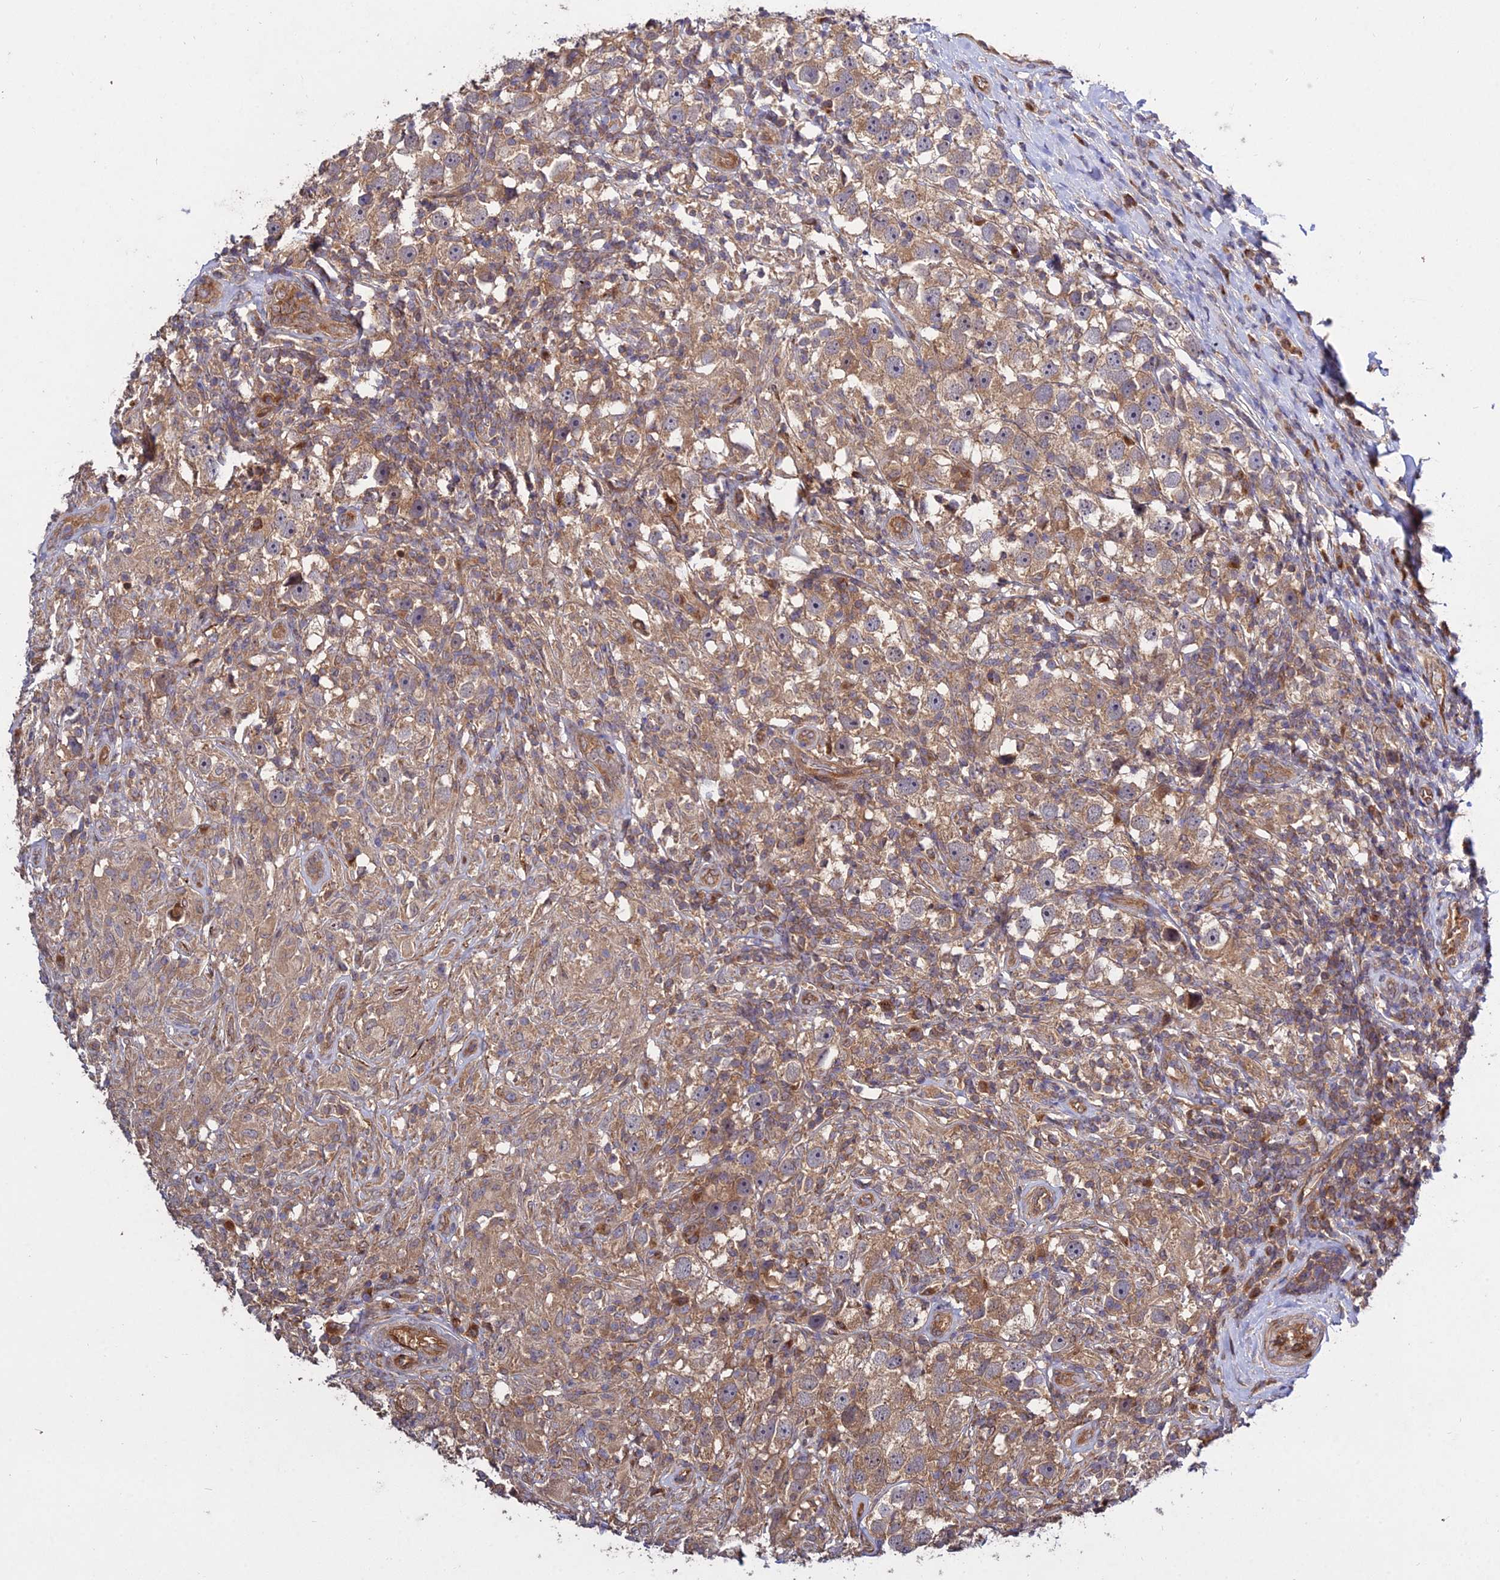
{"staining": {"intensity": "moderate", "quantity": ">75%", "location": "cytoplasmic/membranous"}, "tissue": "testis cancer", "cell_type": "Tumor cells", "image_type": "cancer", "snomed": [{"axis": "morphology", "description": "Seminoma, NOS"}, {"axis": "topography", "description": "Testis"}], "caption": "A medium amount of moderate cytoplasmic/membranous staining is identified in approximately >75% of tumor cells in testis cancer tissue. (brown staining indicates protein expression, while blue staining denotes nuclei).", "gene": "GRTP1", "patient": {"sex": "male", "age": 49}}